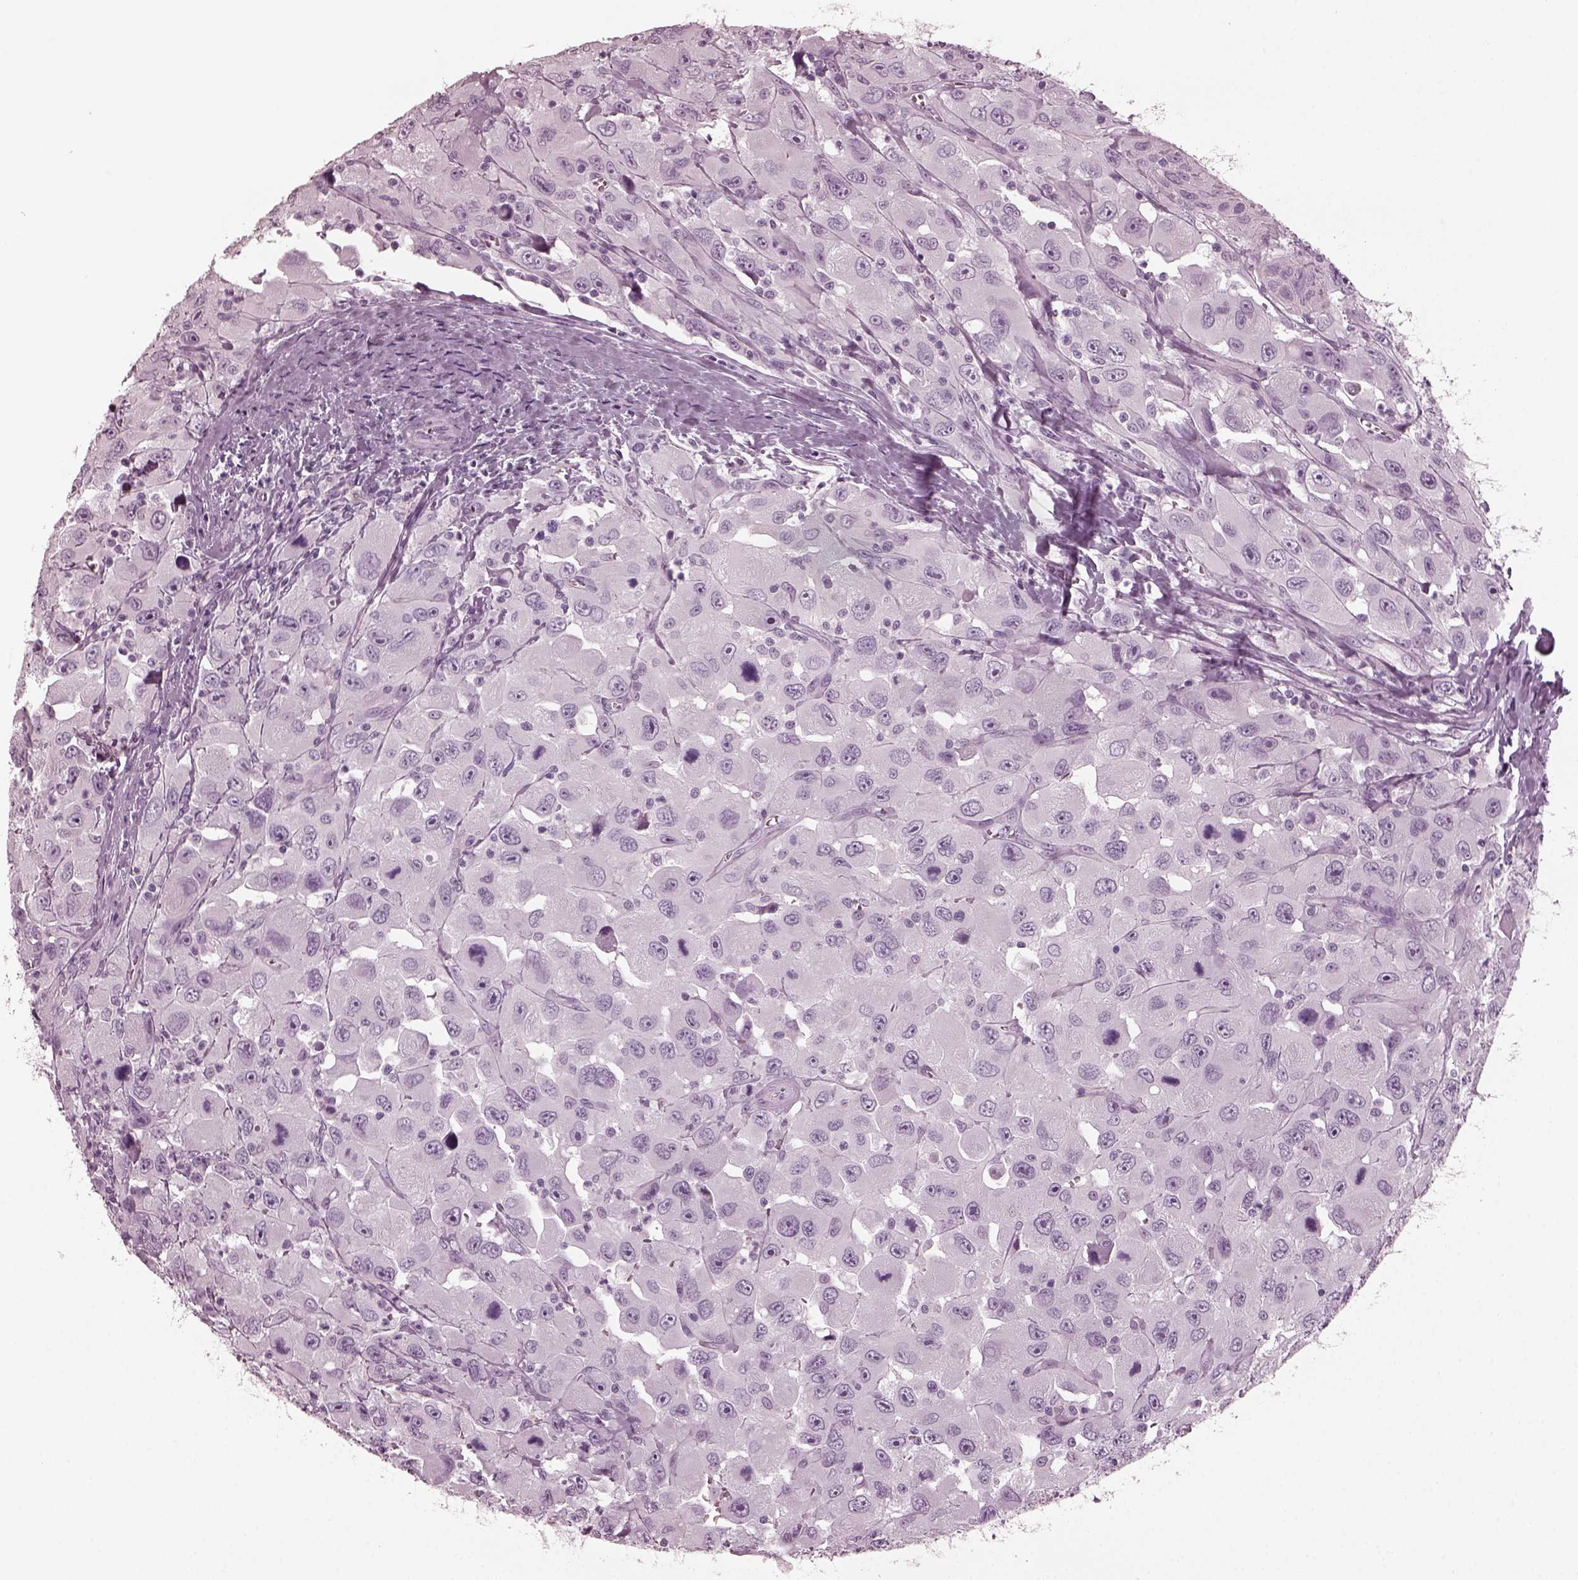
{"staining": {"intensity": "negative", "quantity": "none", "location": "none"}, "tissue": "head and neck cancer", "cell_type": "Tumor cells", "image_type": "cancer", "snomed": [{"axis": "morphology", "description": "Squamous cell carcinoma, NOS"}, {"axis": "morphology", "description": "Squamous cell carcinoma, metastatic, NOS"}, {"axis": "topography", "description": "Oral tissue"}, {"axis": "topography", "description": "Head-Neck"}], "caption": "Immunohistochemistry (IHC) of human squamous cell carcinoma (head and neck) exhibits no staining in tumor cells.", "gene": "GRM6", "patient": {"sex": "female", "age": 85}}